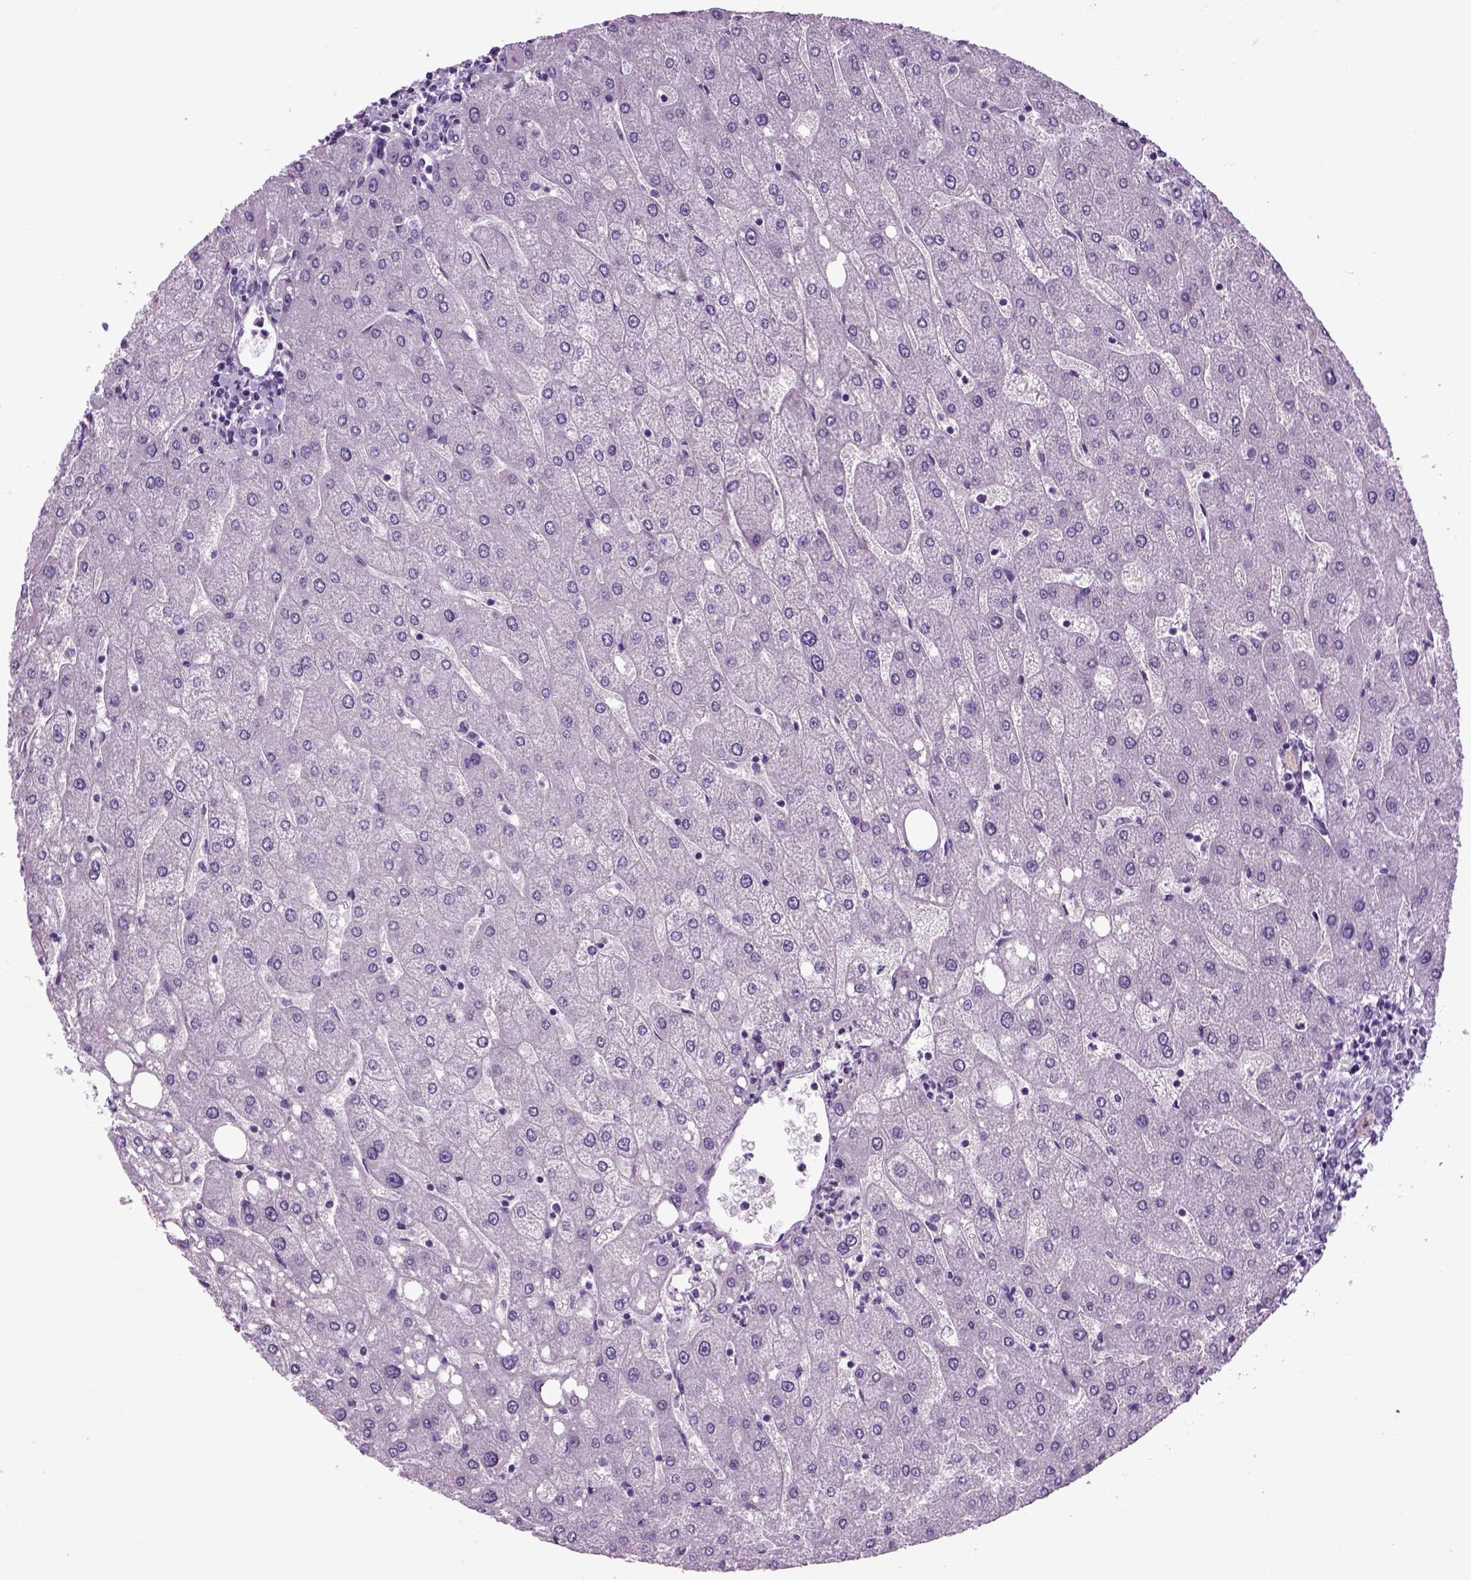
{"staining": {"intensity": "negative", "quantity": "none", "location": "none"}, "tissue": "liver", "cell_type": "Cholangiocytes", "image_type": "normal", "snomed": [{"axis": "morphology", "description": "Normal tissue, NOS"}, {"axis": "topography", "description": "Liver"}], "caption": "Immunohistochemical staining of benign liver reveals no significant positivity in cholangiocytes.", "gene": "HMCN2", "patient": {"sex": "male", "age": 67}}